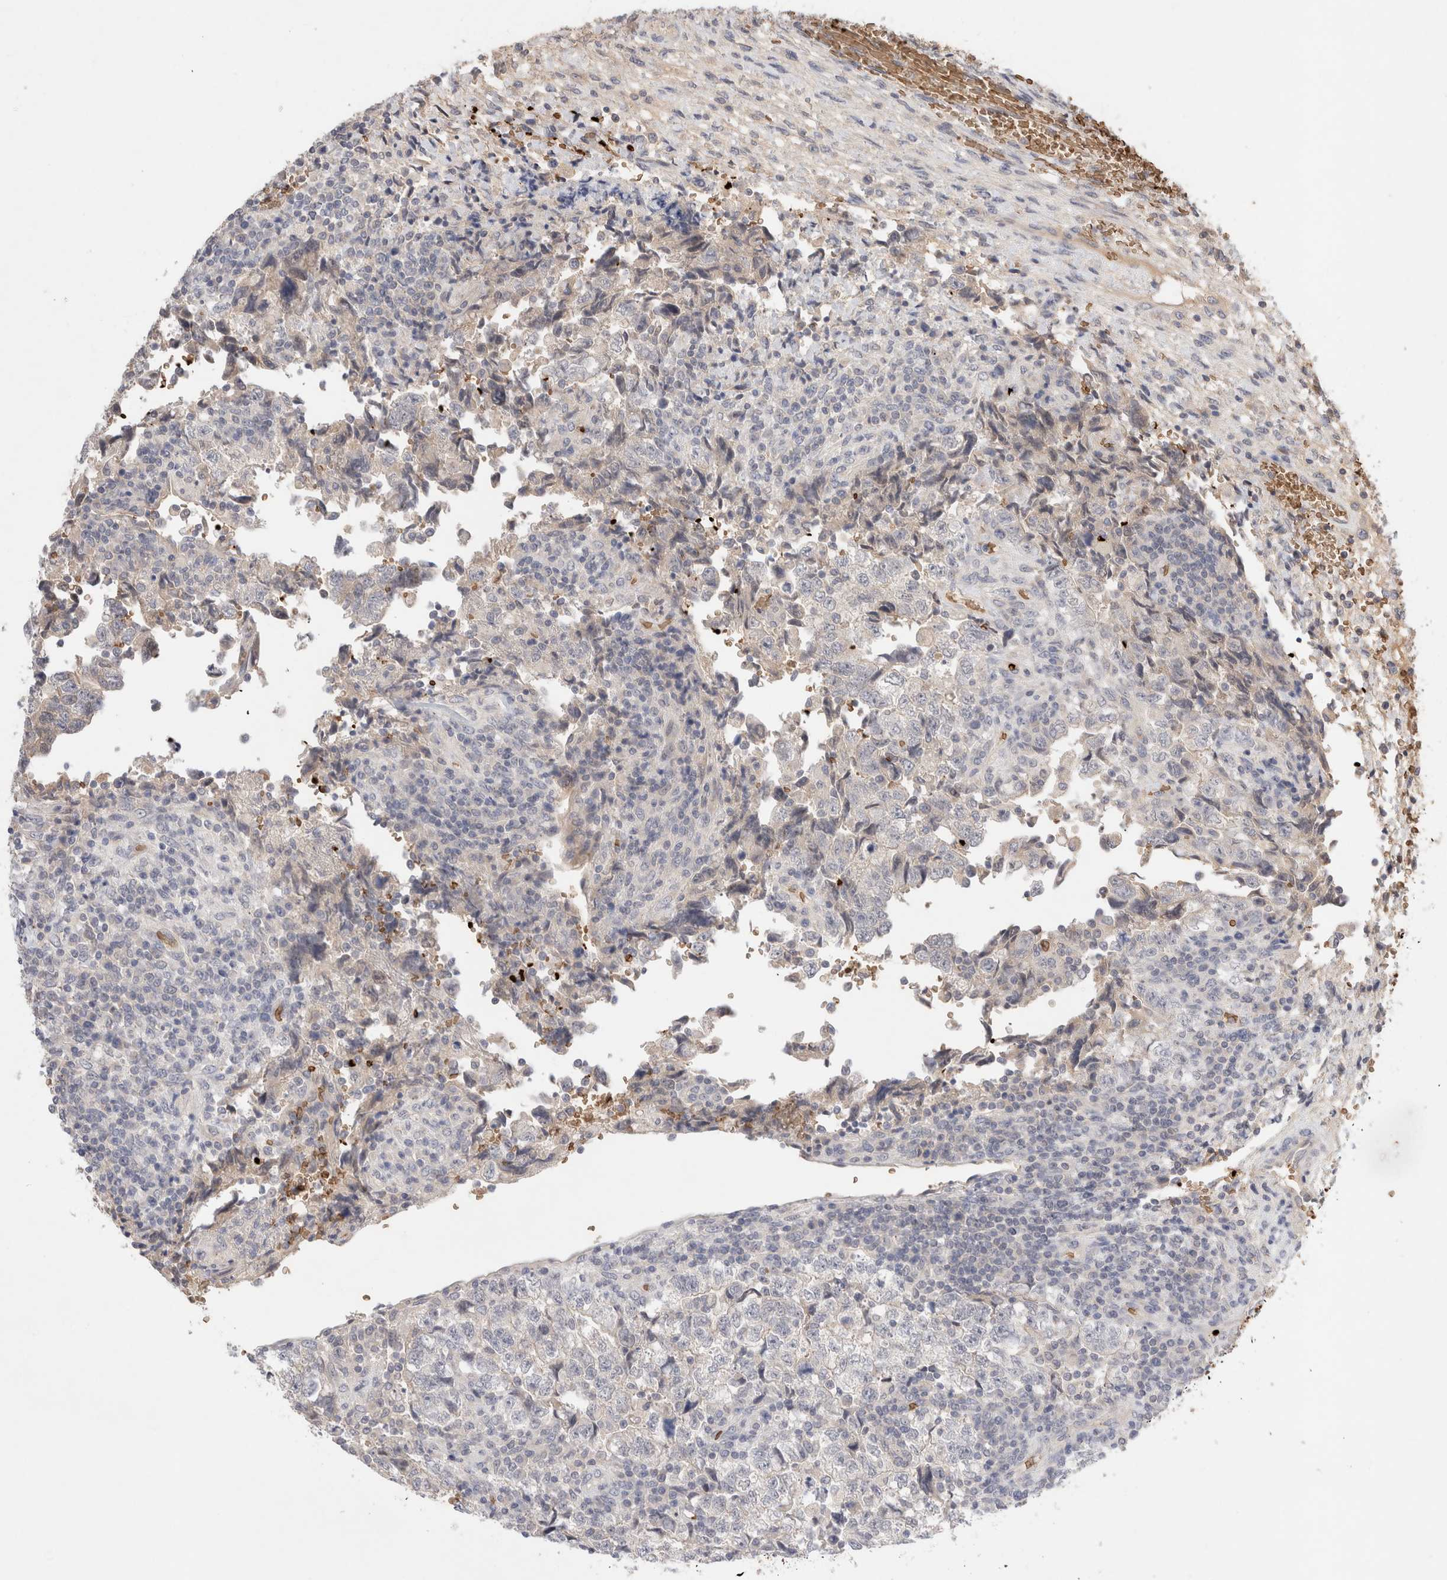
{"staining": {"intensity": "negative", "quantity": "none", "location": "none"}, "tissue": "testis cancer", "cell_type": "Tumor cells", "image_type": "cancer", "snomed": [{"axis": "morphology", "description": "Normal tissue, NOS"}, {"axis": "morphology", "description": "Carcinoma, Embryonal, NOS"}, {"axis": "topography", "description": "Testis"}], "caption": "The immunohistochemistry (IHC) photomicrograph has no significant positivity in tumor cells of testis cancer tissue.", "gene": "MST1", "patient": {"sex": "male", "age": 36}}